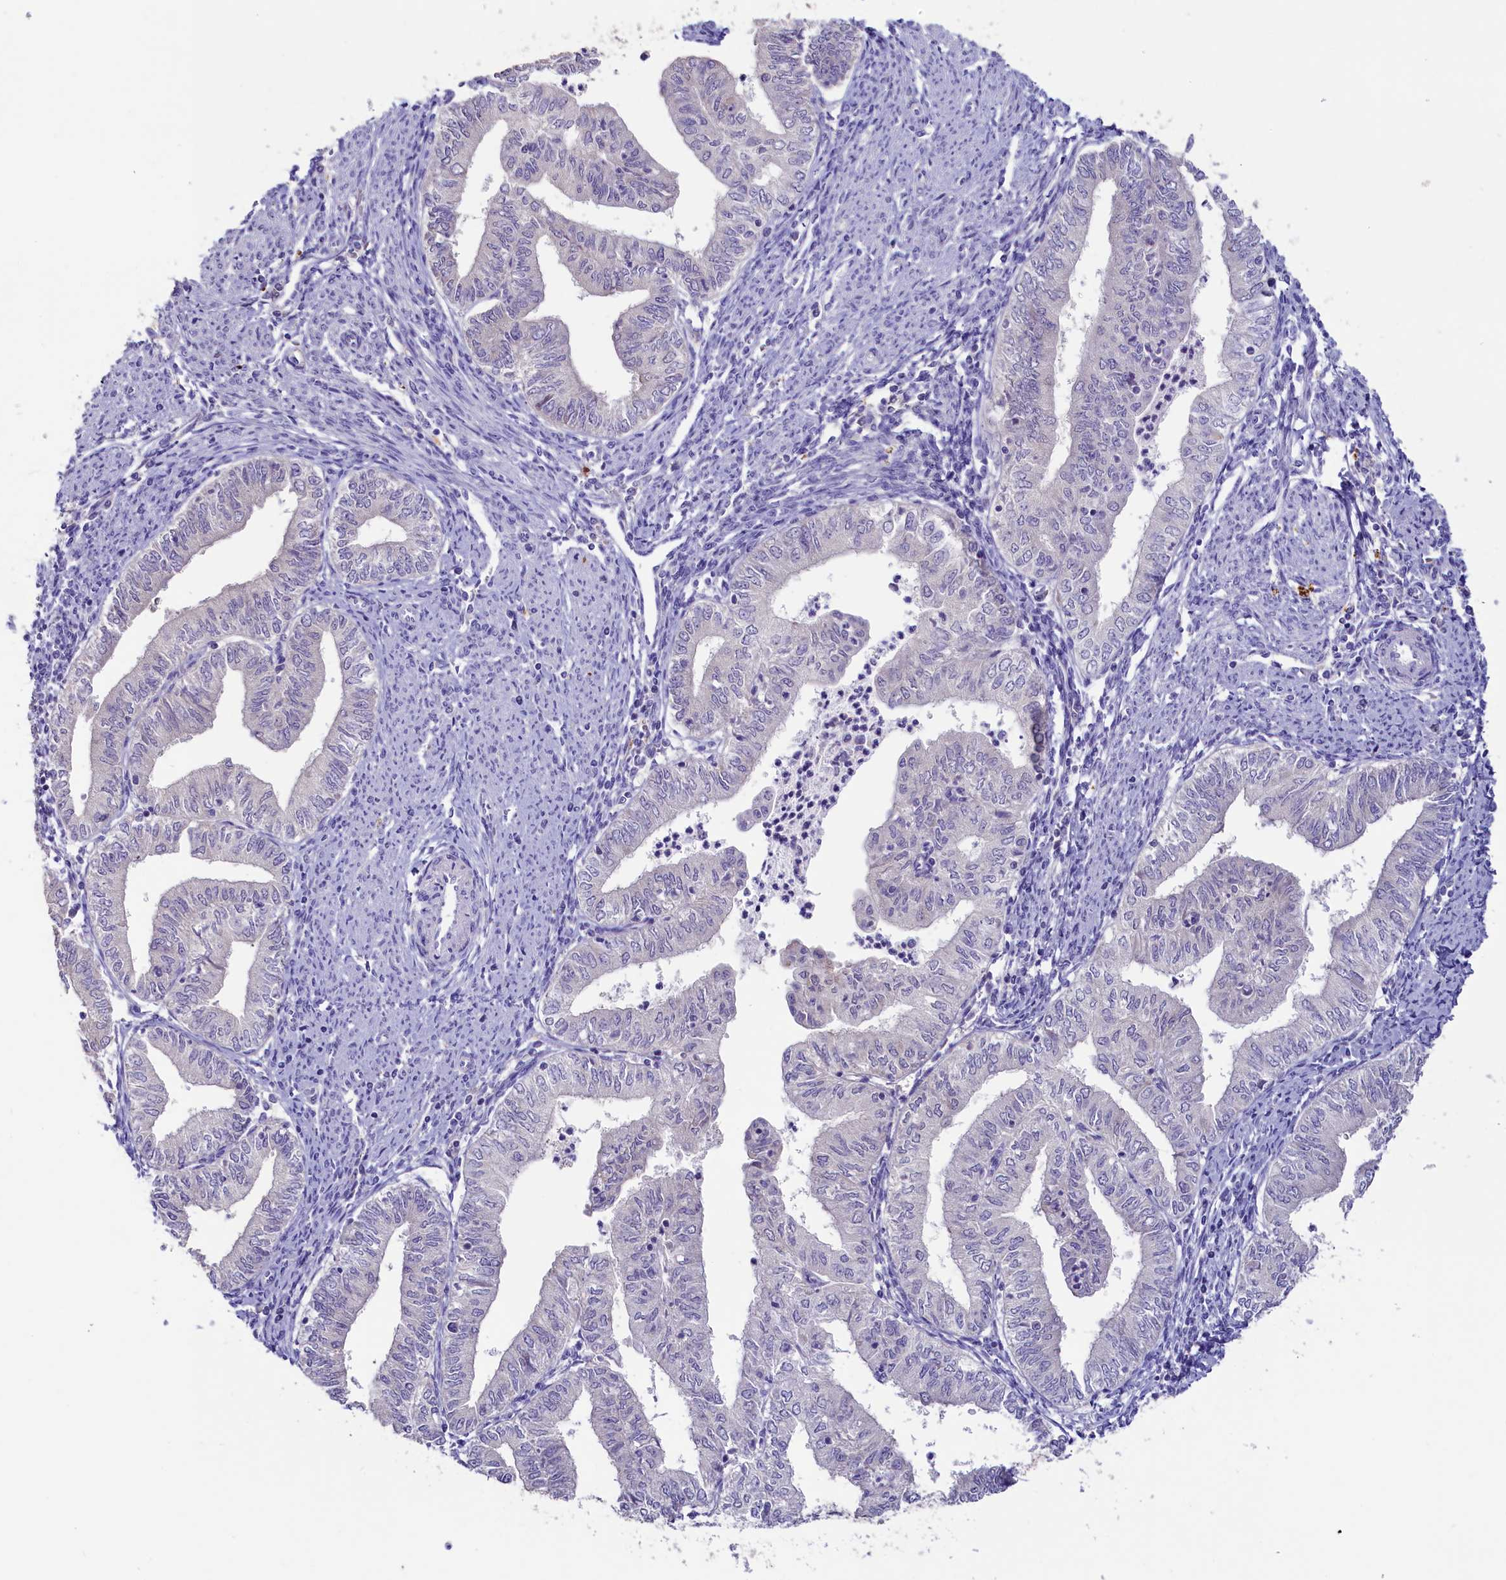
{"staining": {"intensity": "negative", "quantity": "none", "location": "none"}, "tissue": "endometrial cancer", "cell_type": "Tumor cells", "image_type": "cancer", "snomed": [{"axis": "morphology", "description": "Adenocarcinoma, NOS"}, {"axis": "topography", "description": "Endometrium"}], "caption": "The immunohistochemistry (IHC) photomicrograph has no significant staining in tumor cells of endometrial adenocarcinoma tissue.", "gene": "CD99L2", "patient": {"sex": "female", "age": 66}}